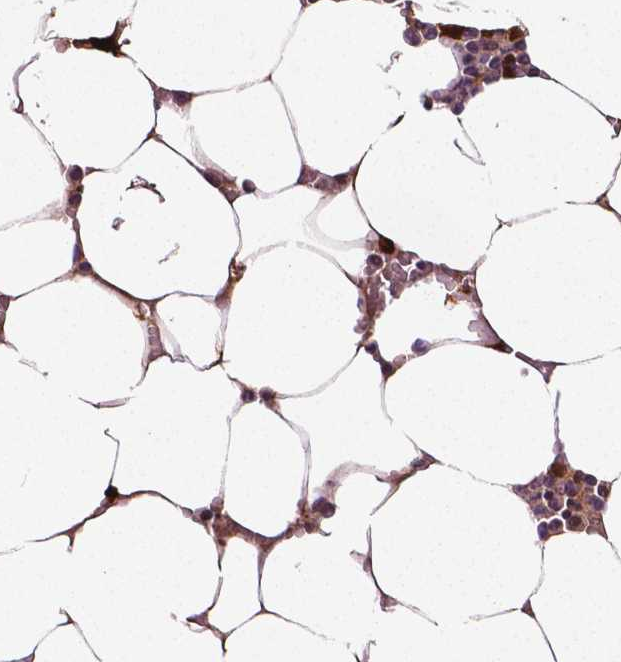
{"staining": {"intensity": "moderate", "quantity": "<25%", "location": "cytoplasmic/membranous"}, "tissue": "bone marrow", "cell_type": "Hematopoietic cells", "image_type": "normal", "snomed": [{"axis": "morphology", "description": "Normal tissue, NOS"}, {"axis": "topography", "description": "Bone marrow"}], "caption": "Protein expression analysis of normal bone marrow shows moderate cytoplasmic/membranous expression in about <25% of hematopoietic cells. (Stains: DAB in brown, nuclei in blue, Microscopy: brightfield microscopy at high magnification).", "gene": "PHGDH", "patient": {"sex": "female", "age": 52}}